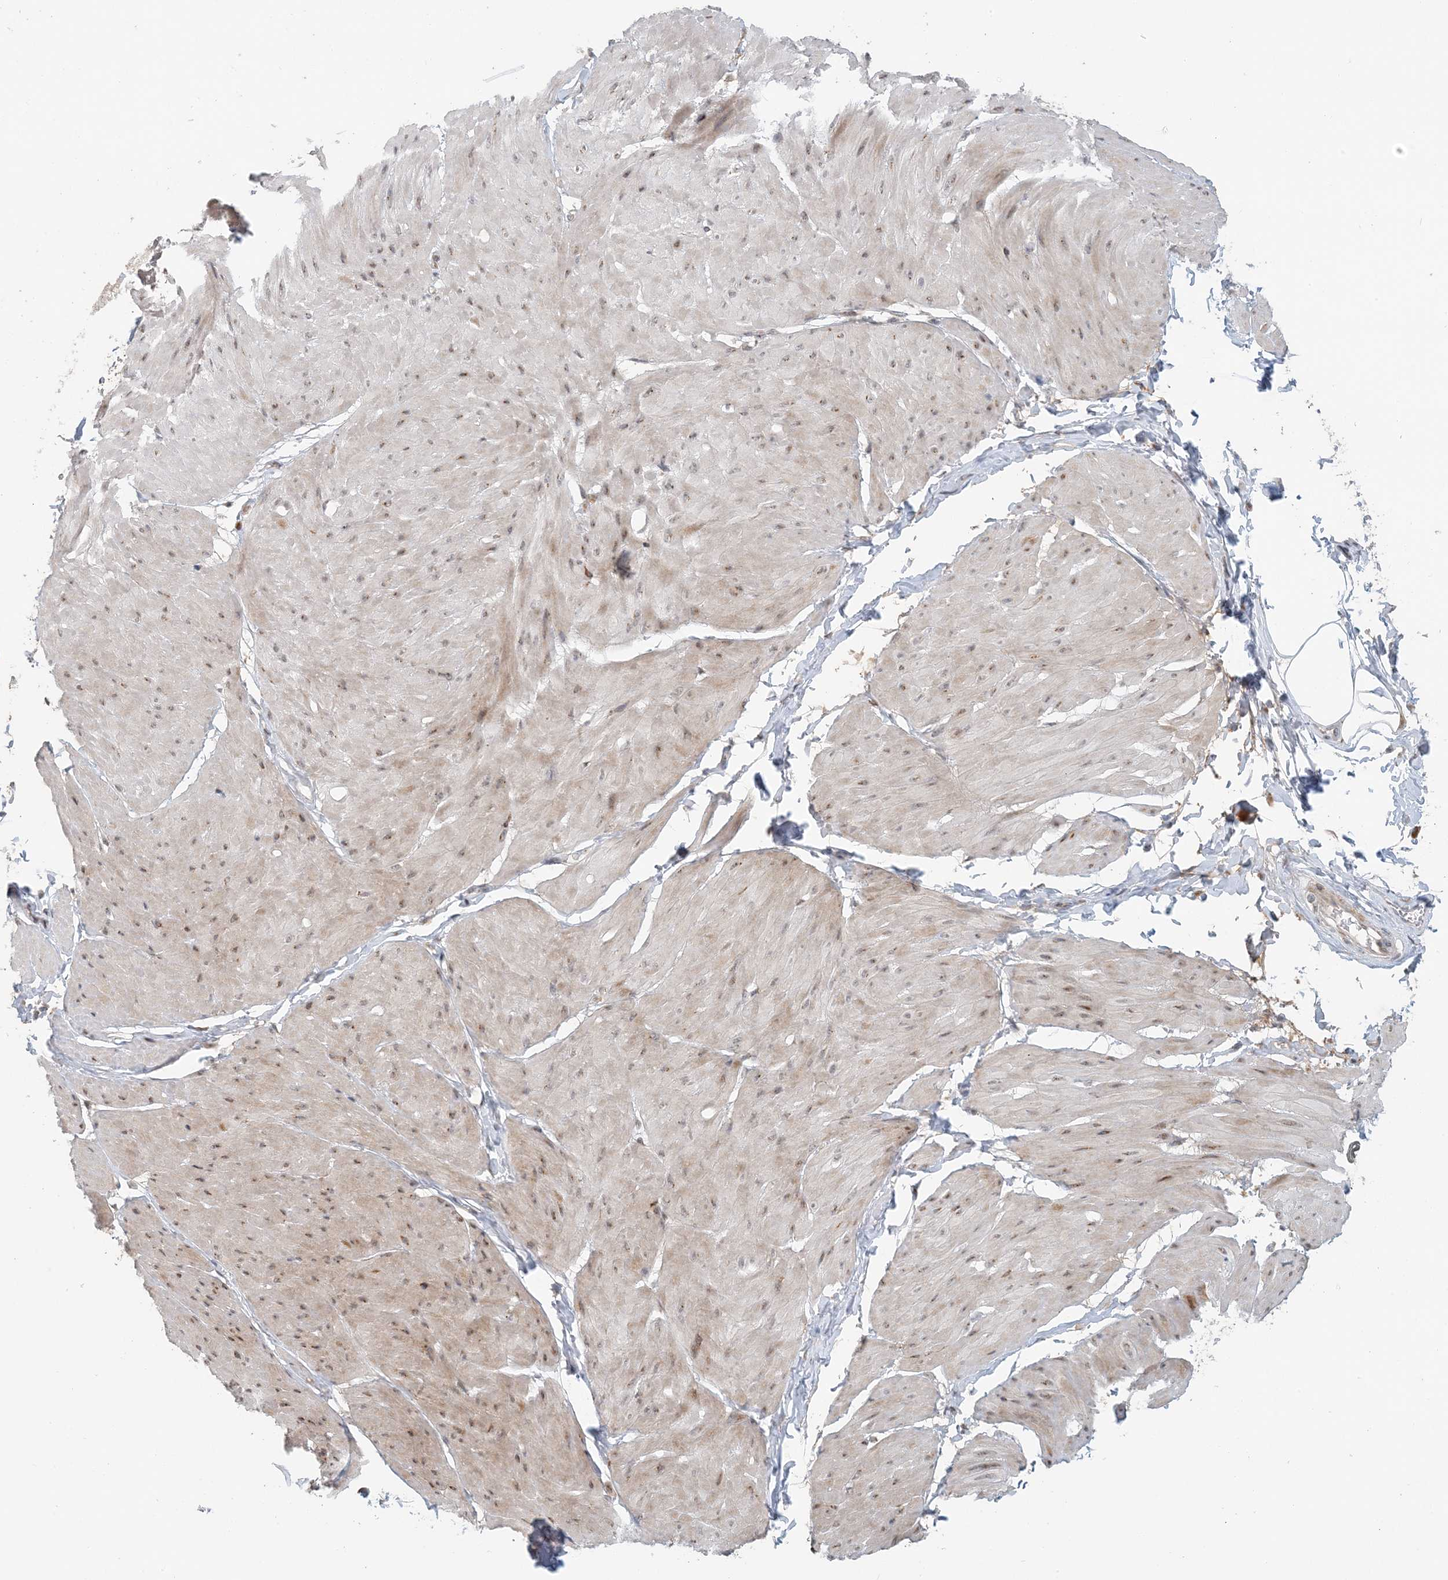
{"staining": {"intensity": "weak", "quantity": "25%-75%", "location": "cytoplasmic/membranous,nuclear"}, "tissue": "smooth muscle", "cell_type": "Smooth muscle cells", "image_type": "normal", "snomed": [{"axis": "morphology", "description": "Urothelial carcinoma, High grade"}, {"axis": "topography", "description": "Urinary bladder"}], "caption": "Weak cytoplasmic/membranous,nuclear positivity for a protein is seen in about 25%-75% of smooth muscle cells of benign smooth muscle using IHC.", "gene": "ZCCHC4", "patient": {"sex": "male", "age": 46}}